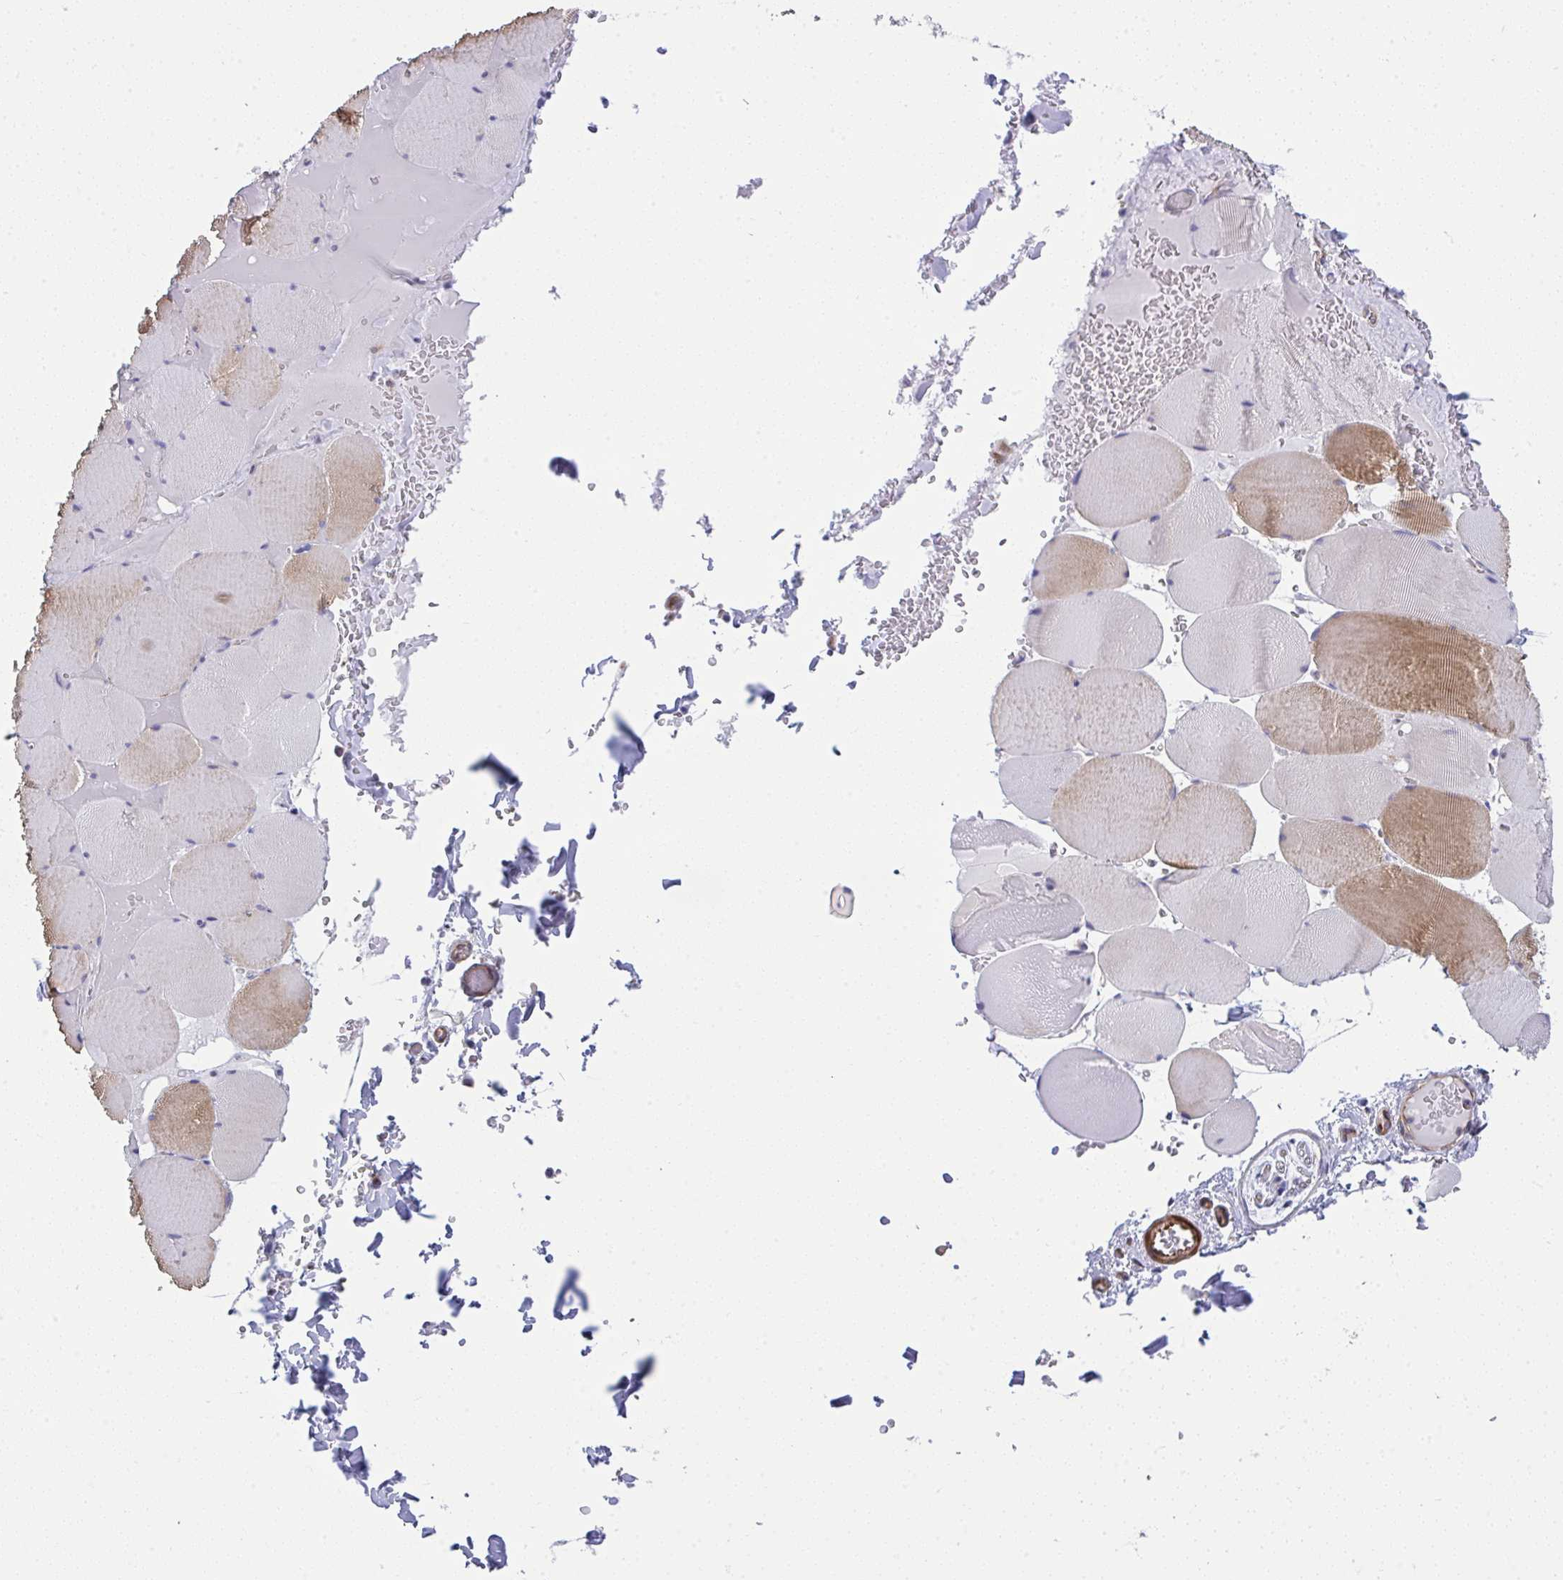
{"staining": {"intensity": "moderate", "quantity": "<25%", "location": "cytoplasmic/membranous"}, "tissue": "skeletal muscle", "cell_type": "Myocytes", "image_type": "normal", "snomed": [{"axis": "morphology", "description": "Normal tissue, NOS"}, {"axis": "topography", "description": "Skeletal muscle"}, {"axis": "topography", "description": "Head-Neck"}], "caption": "An immunohistochemistry image of unremarkable tissue is shown. Protein staining in brown labels moderate cytoplasmic/membranous positivity in skeletal muscle within myocytes.", "gene": "MYL12A", "patient": {"sex": "male", "age": 66}}